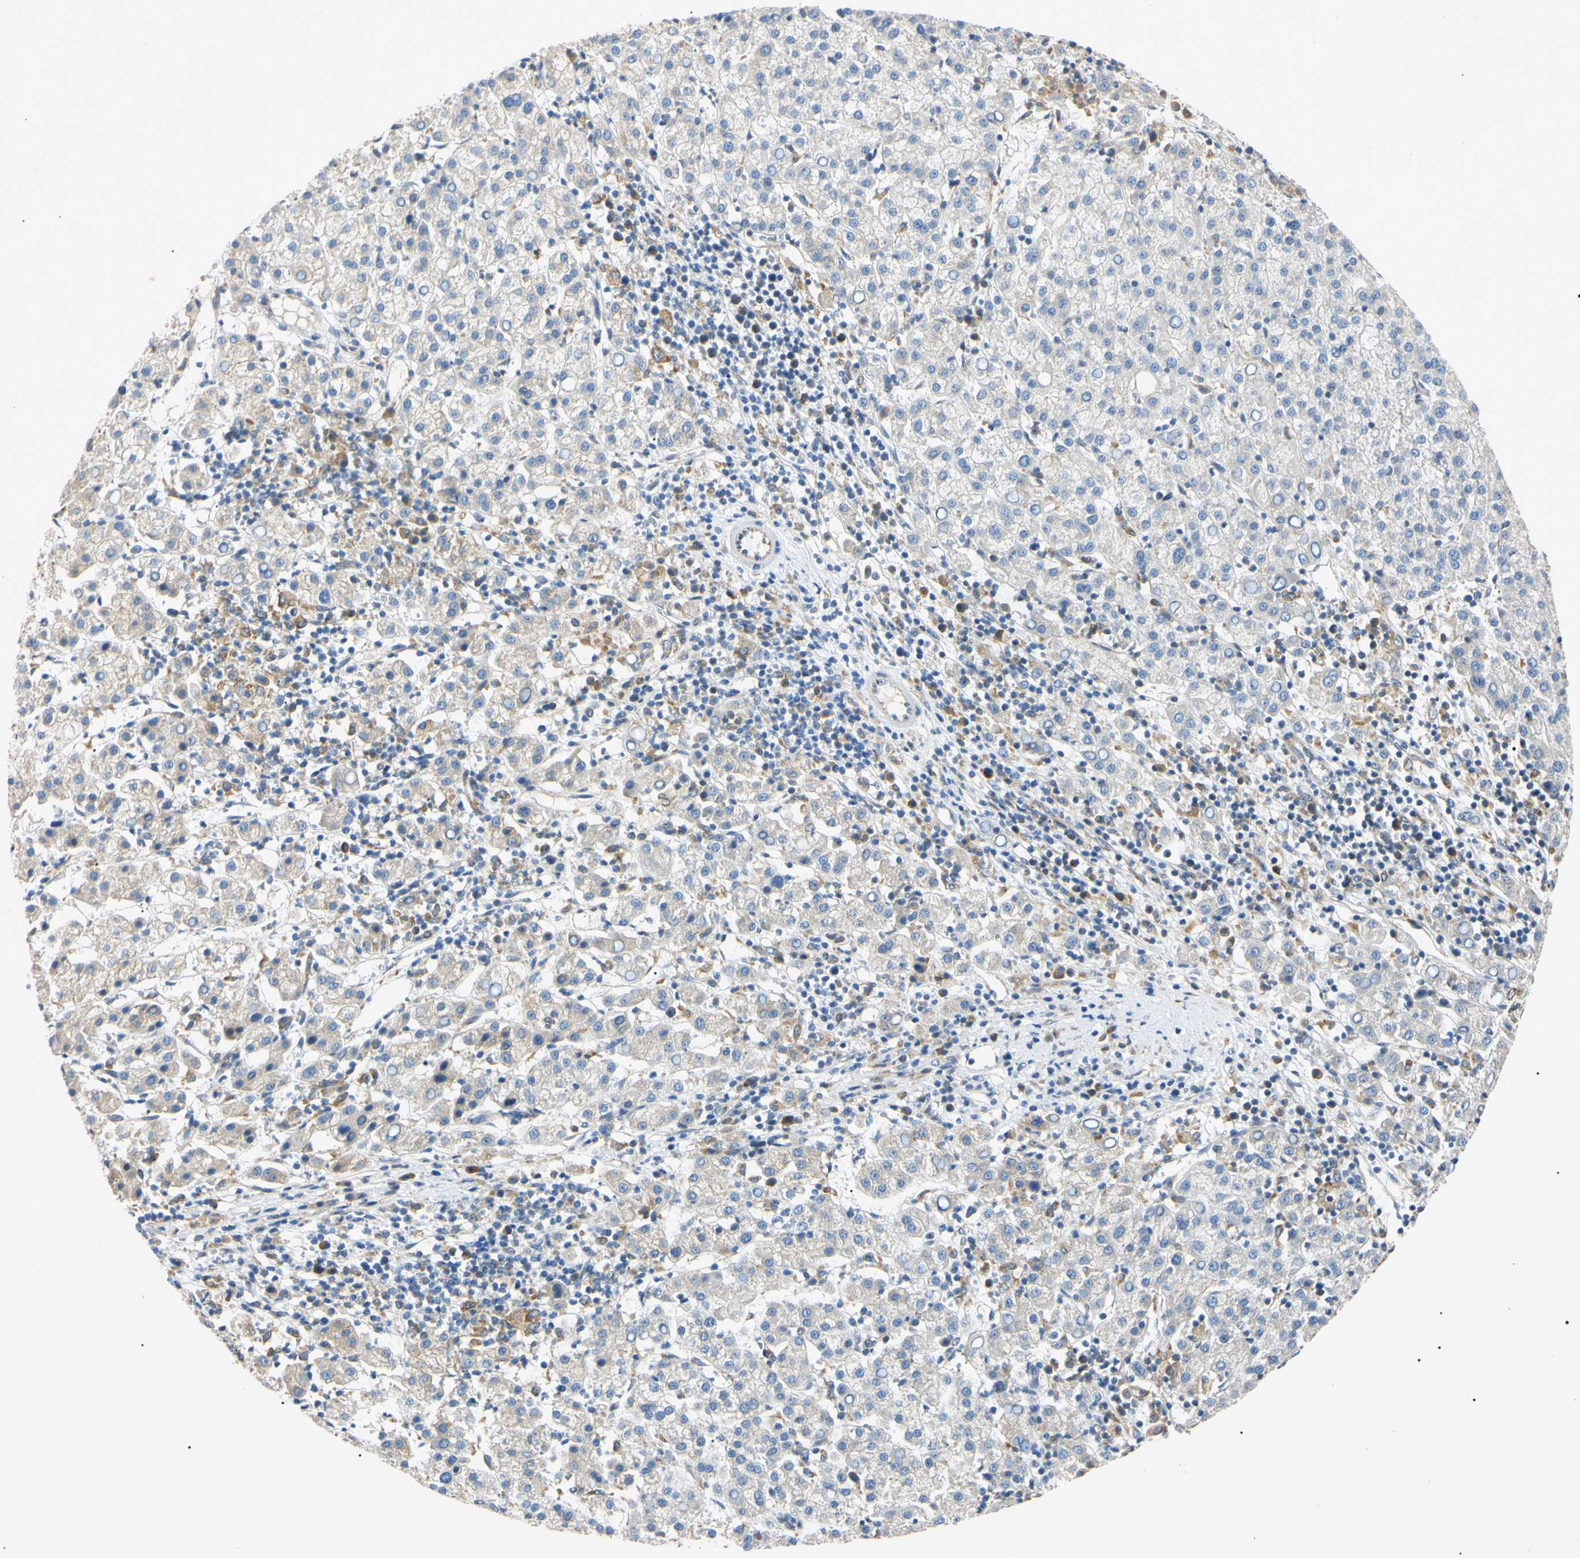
{"staining": {"intensity": "weak", "quantity": "<25%", "location": "cytoplasmic/membranous"}, "tissue": "liver cancer", "cell_type": "Tumor cells", "image_type": "cancer", "snomed": [{"axis": "morphology", "description": "Carcinoma, Hepatocellular, NOS"}, {"axis": "topography", "description": "Liver"}], "caption": "This is a image of immunohistochemistry staining of hepatocellular carcinoma (liver), which shows no positivity in tumor cells. (IHC, brightfield microscopy, high magnification).", "gene": "DNAJB12", "patient": {"sex": "female", "age": 58}}